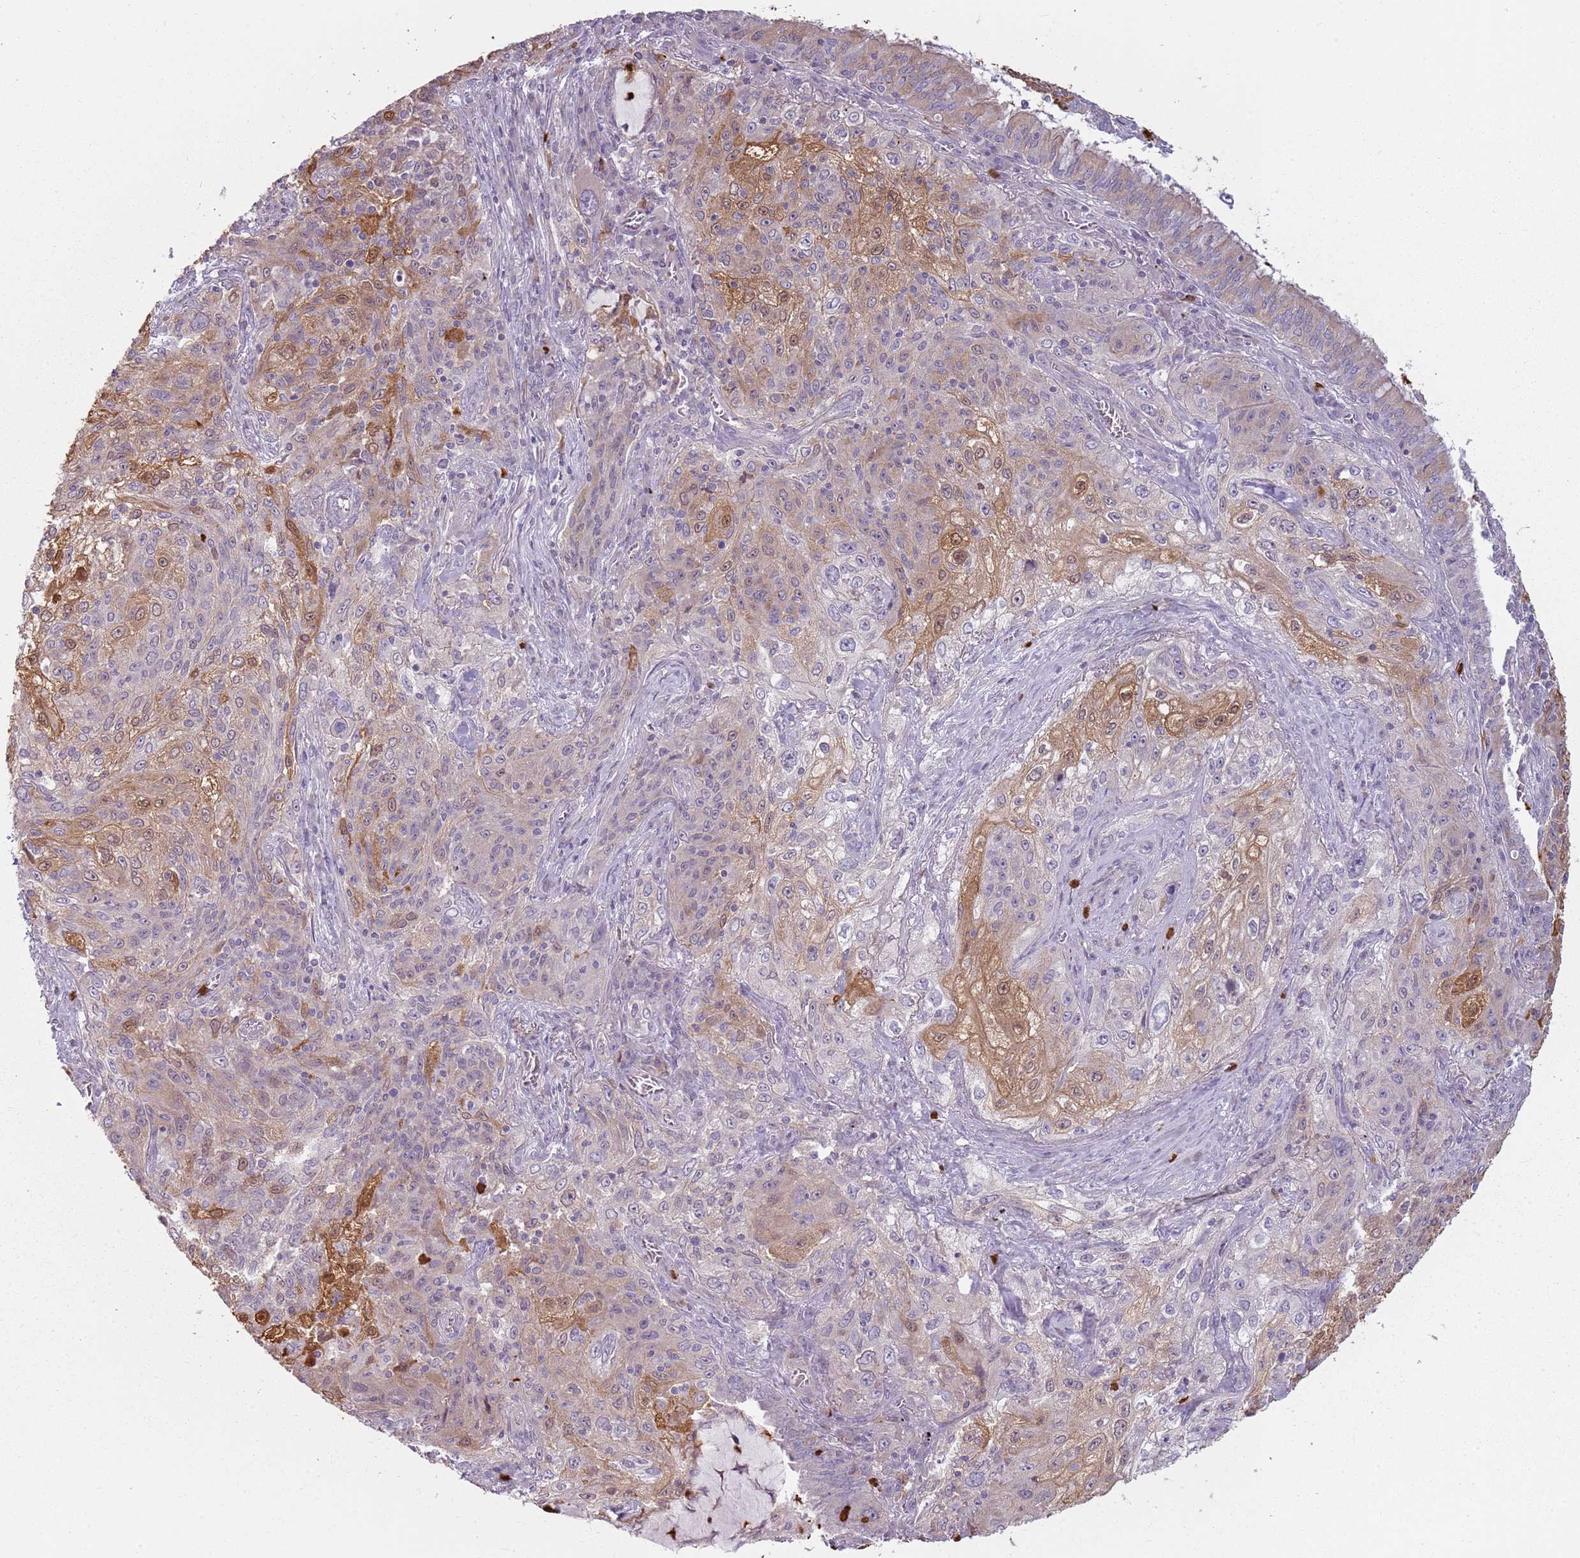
{"staining": {"intensity": "moderate", "quantity": "25%-75%", "location": "cytoplasmic/membranous"}, "tissue": "lung cancer", "cell_type": "Tumor cells", "image_type": "cancer", "snomed": [{"axis": "morphology", "description": "Squamous cell carcinoma, NOS"}, {"axis": "topography", "description": "Lung"}], "caption": "Immunohistochemistry (IHC) (DAB) staining of human lung cancer (squamous cell carcinoma) exhibits moderate cytoplasmic/membranous protein positivity in approximately 25%-75% of tumor cells.", "gene": "SPAG4", "patient": {"sex": "female", "age": 69}}